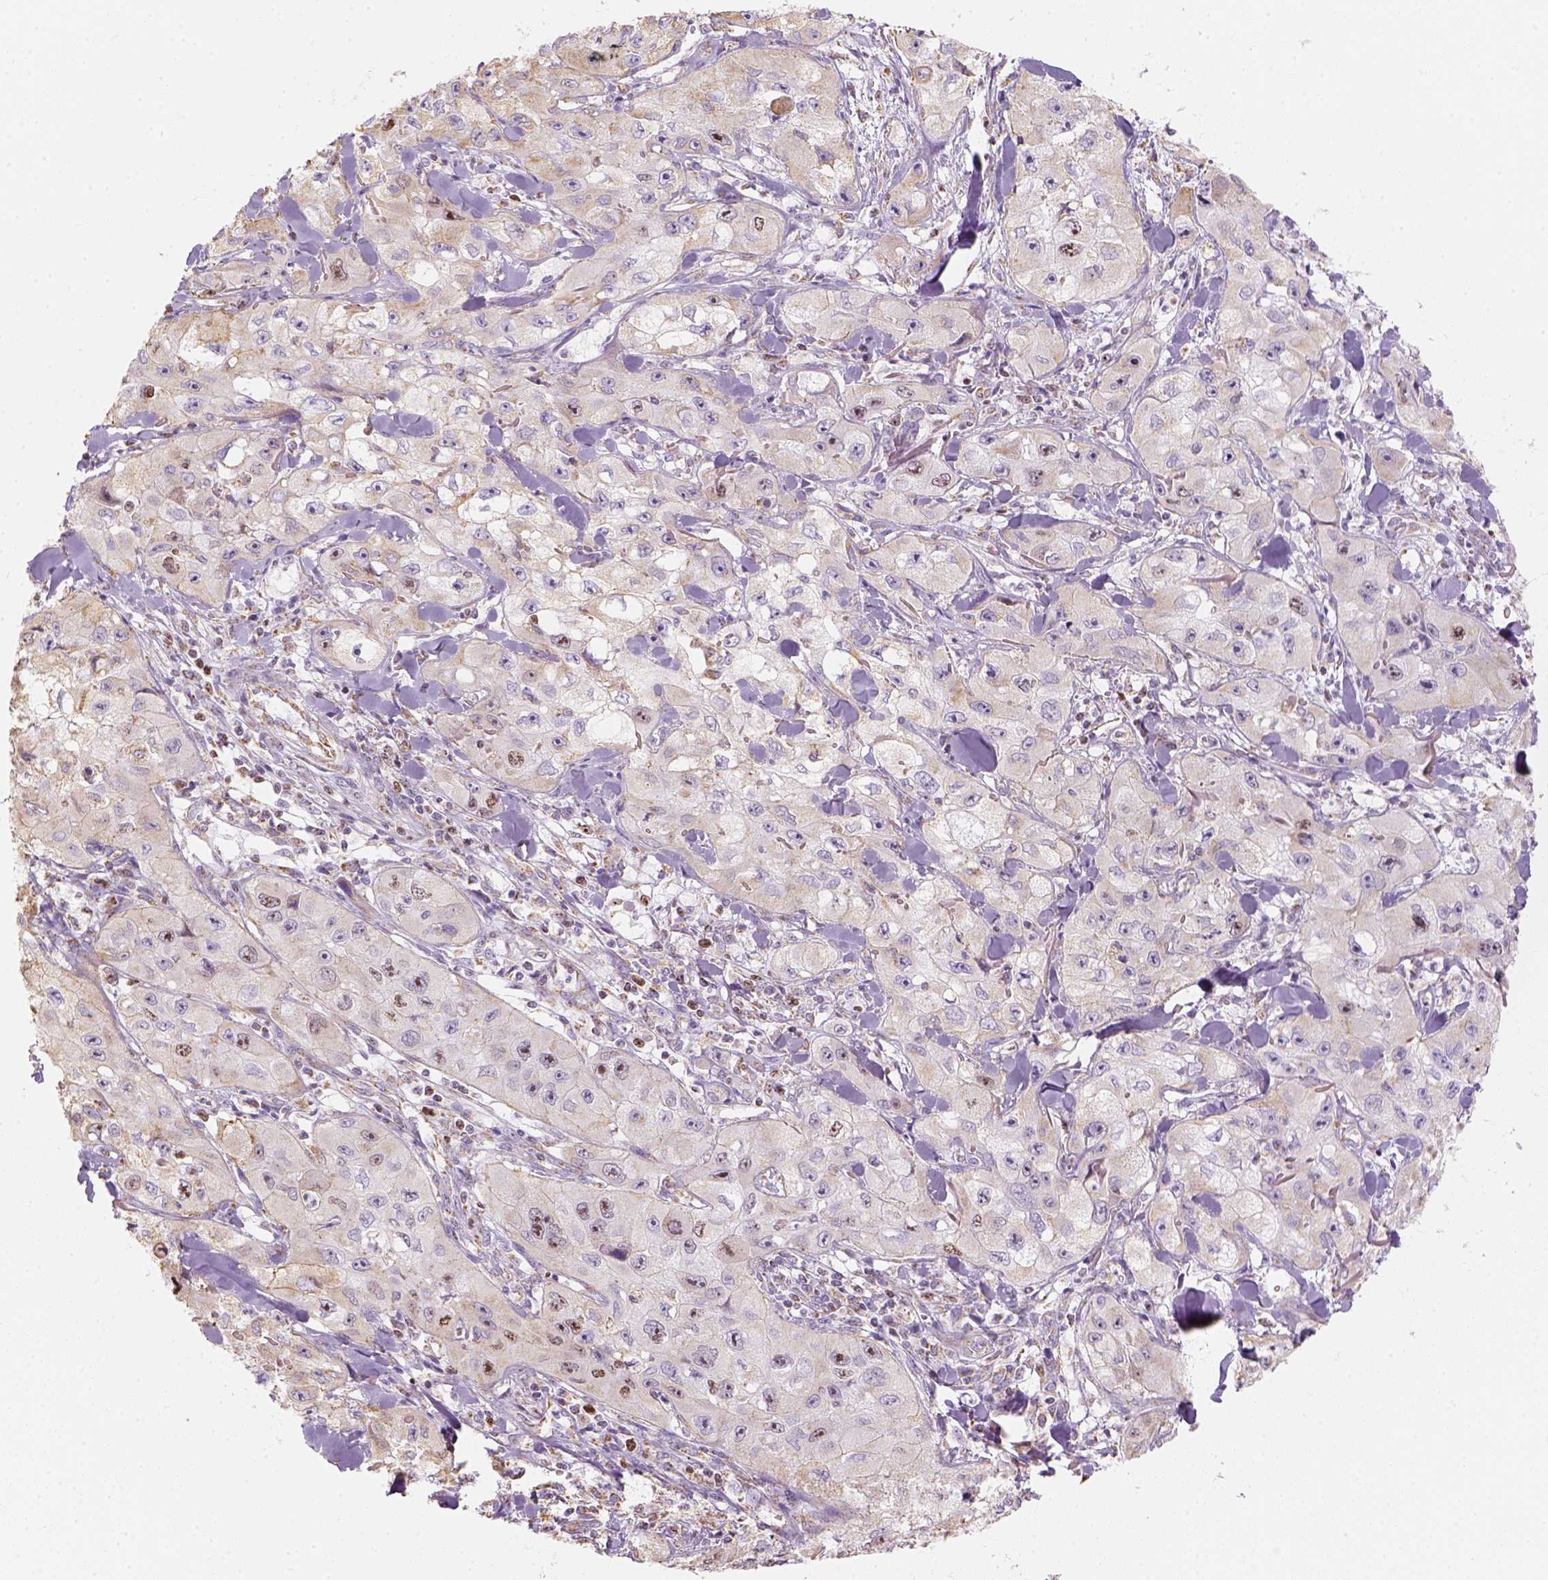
{"staining": {"intensity": "weak", "quantity": ">75%", "location": "cytoplasmic/membranous,nuclear"}, "tissue": "skin cancer", "cell_type": "Tumor cells", "image_type": "cancer", "snomed": [{"axis": "morphology", "description": "Squamous cell carcinoma, NOS"}, {"axis": "topography", "description": "Skin"}, {"axis": "topography", "description": "Subcutis"}], "caption": "Immunohistochemistry (IHC) staining of squamous cell carcinoma (skin), which displays low levels of weak cytoplasmic/membranous and nuclear expression in about >75% of tumor cells indicating weak cytoplasmic/membranous and nuclear protein expression. The staining was performed using DAB (brown) for protein detection and nuclei were counterstained in hematoxylin (blue).", "gene": "LCA5", "patient": {"sex": "male", "age": 73}}